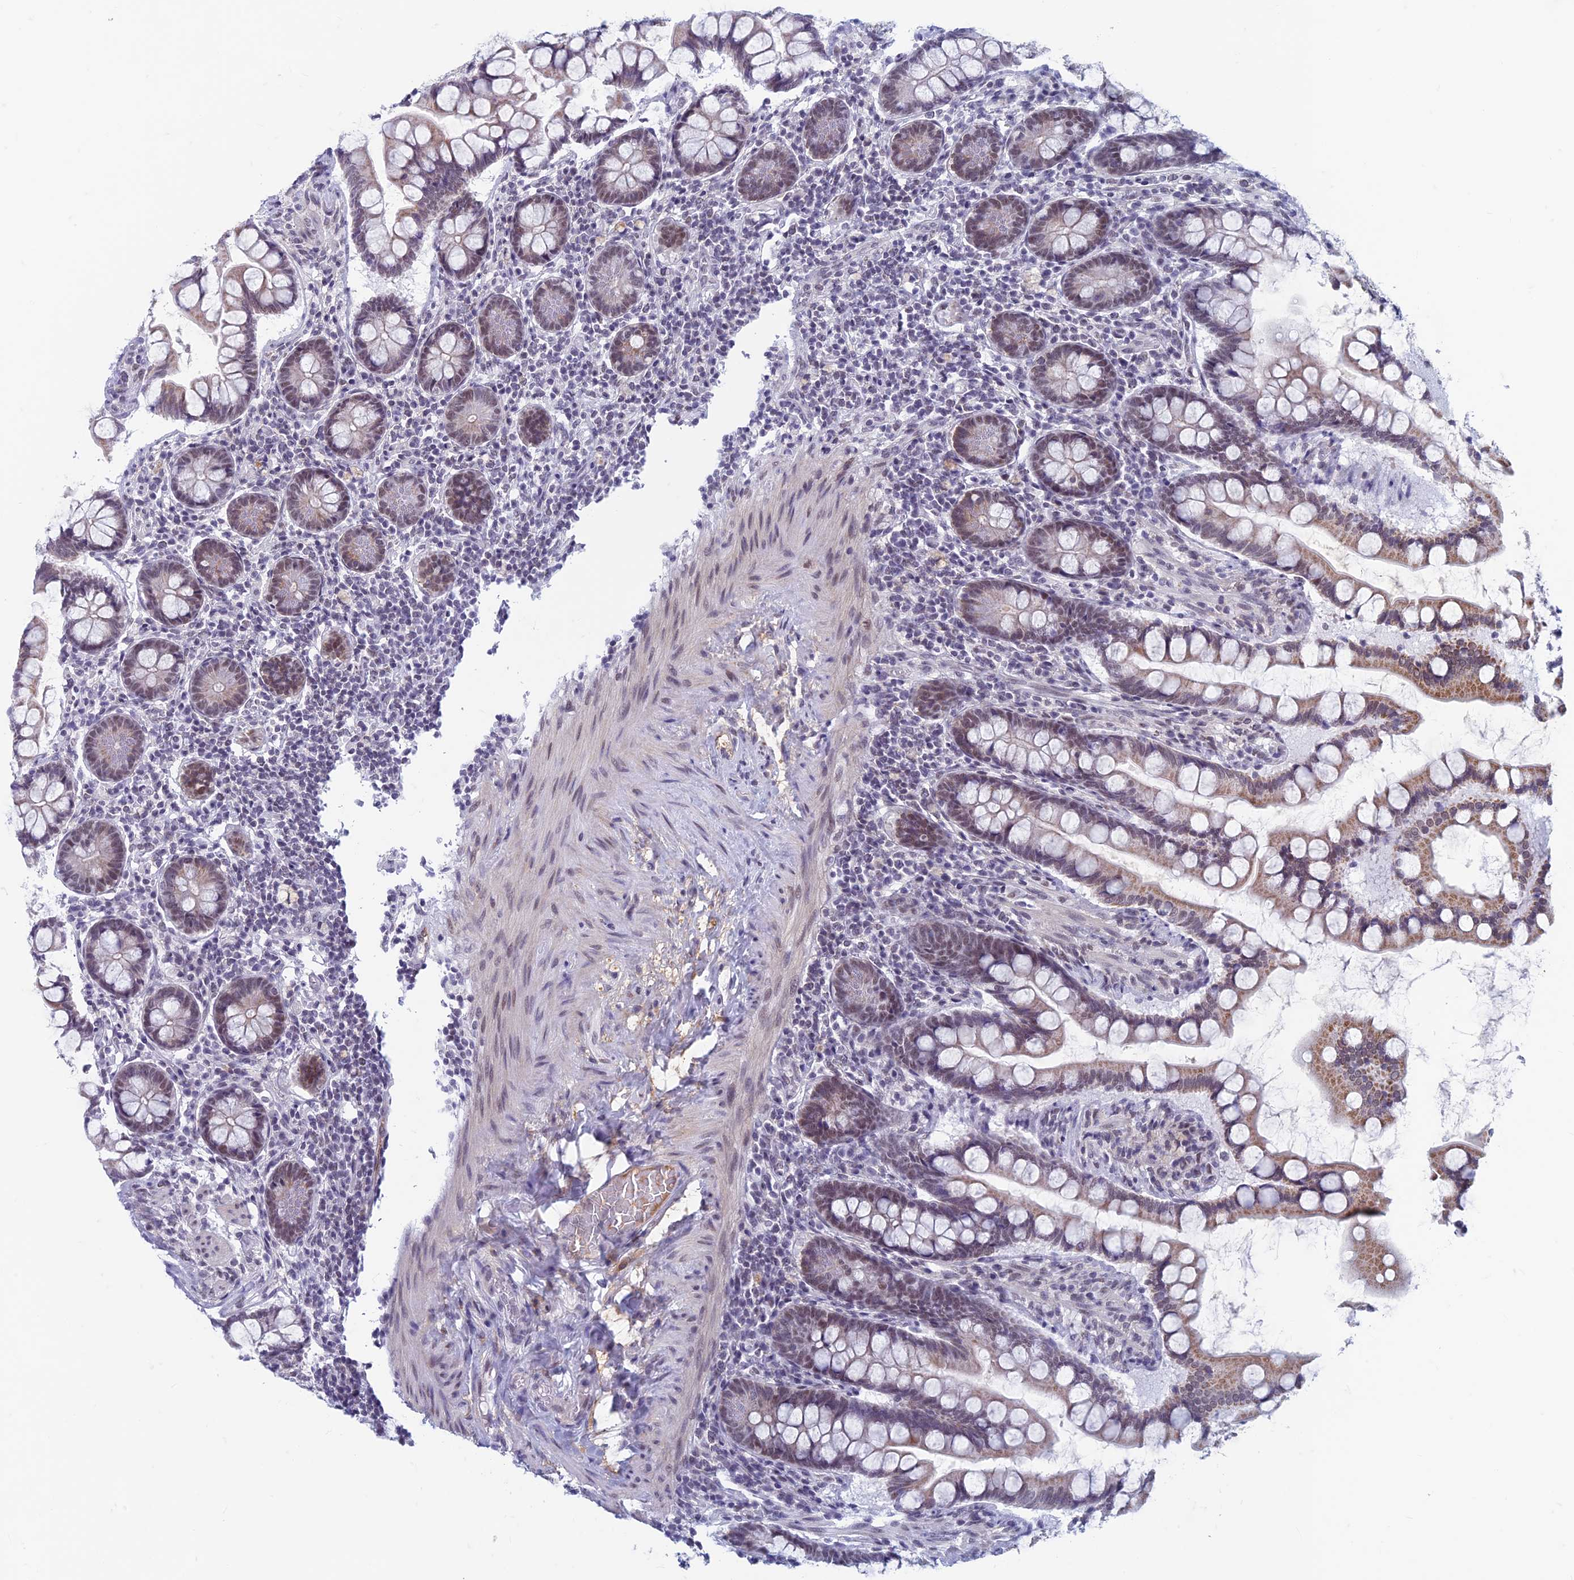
{"staining": {"intensity": "moderate", "quantity": "25%-75%", "location": "cytoplasmic/membranous,nuclear"}, "tissue": "small intestine", "cell_type": "Glandular cells", "image_type": "normal", "snomed": [{"axis": "morphology", "description": "Normal tissue, NOS"}, {"axis": "topography", "description": "Small intestine"}], "caption": "The histopathology image reveals a brown stain indicating the presence of a protein in the cytoplasmic/membranous,nuclear of glandular cells in small intestine. (IHC, brightfield microscopy, high magnification).", "gene": "ASH2L", "patient": {"sex": "male", "age": 41}}